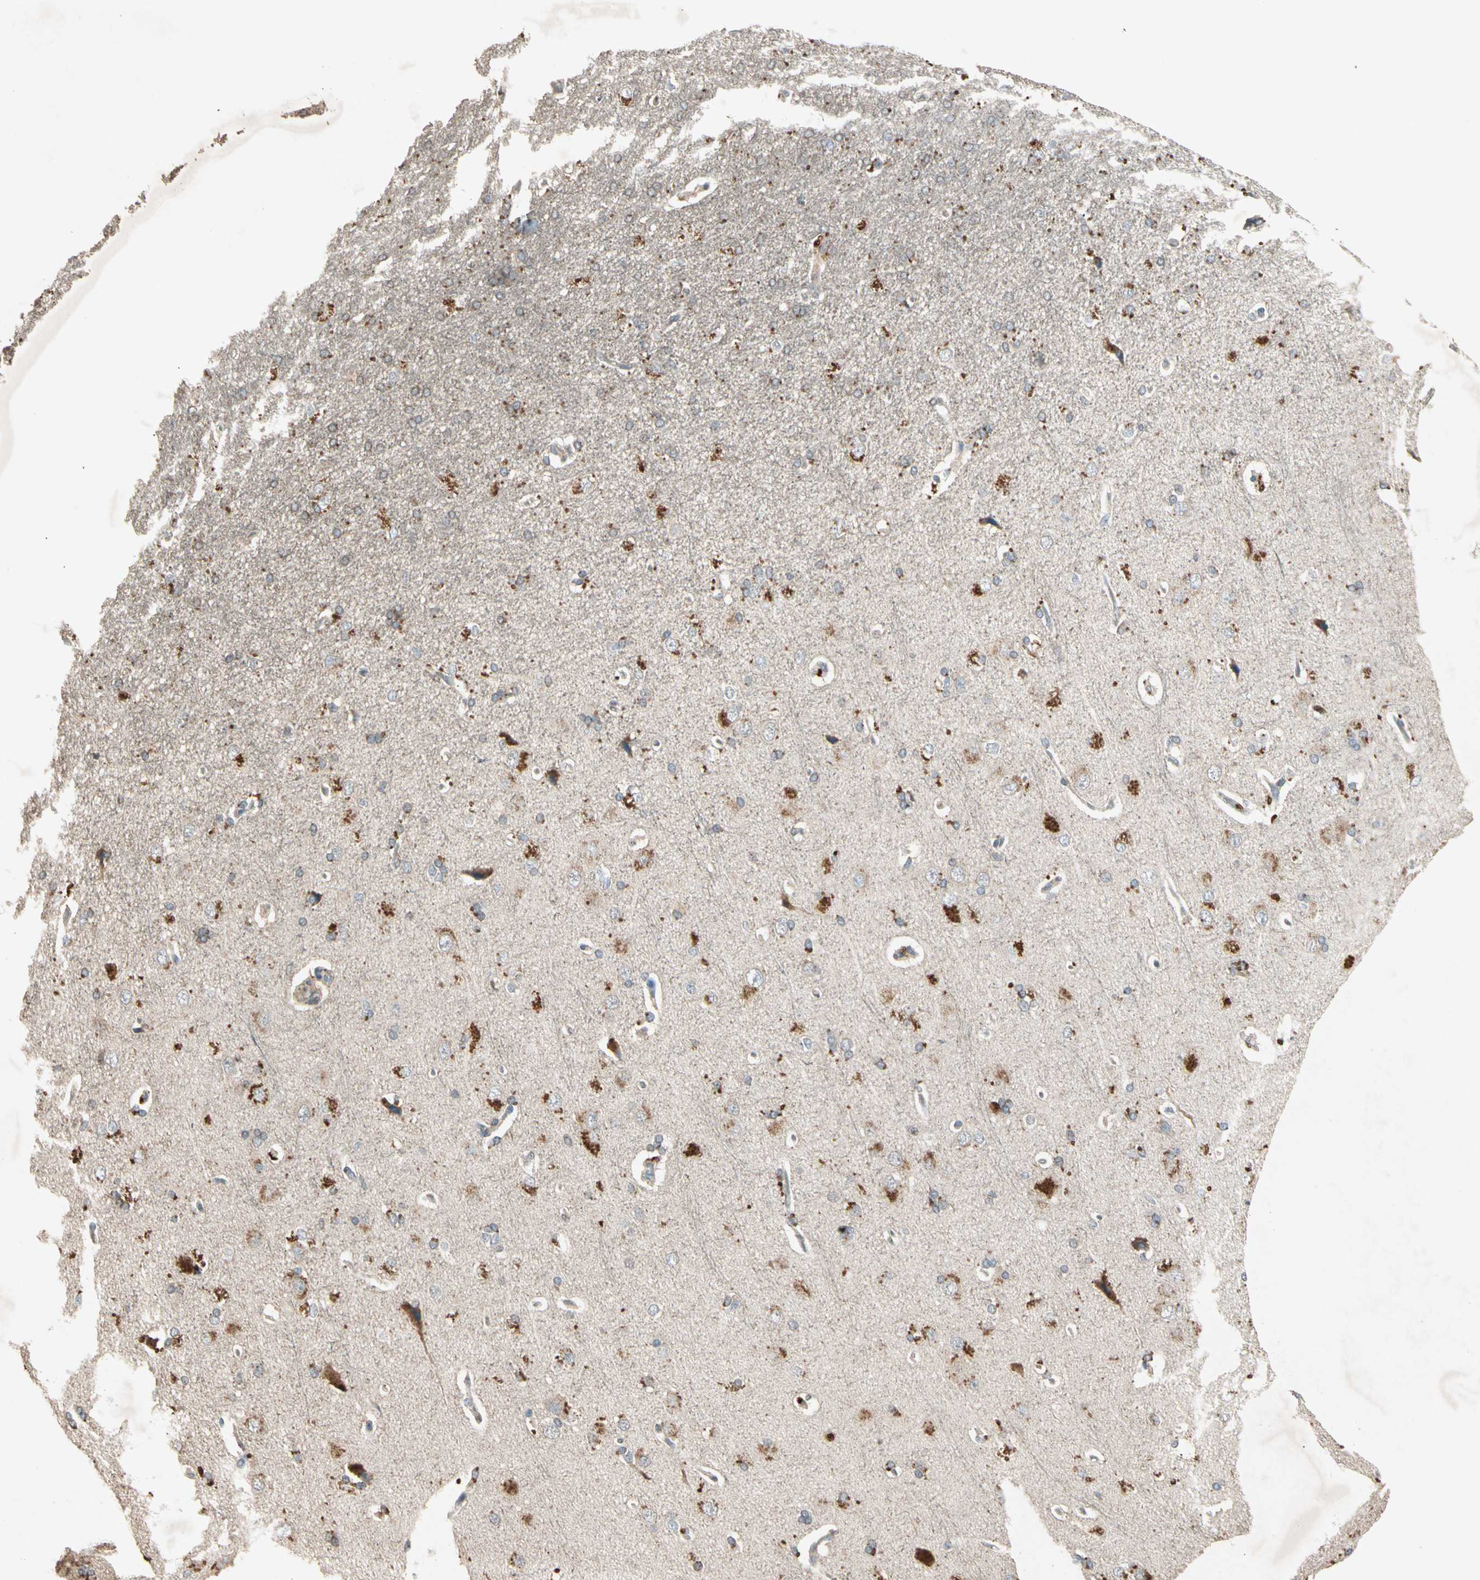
{"staining": {"intensity": "negative", "quantity": "none", "location": "none"}, "tissue": "cerebral cortex", "cell_type": "Endothelial cells", "image_type": "normal", "snomed": [{"axis": "morphology", "description": "Normal tissue, NOS"}, {"axis": "topography", "description": "Cerebral cortex"}], "caption": "Photomicrograph shows no significant protein staining in endothelial cells of benign cerebral cortex. (DAB (3,3'-diaminobenzidine) immunohistochemistry with hematoxylin counter stain).", "gene": "GPLD1", "patient": {"sex": "male", "age": 62}}